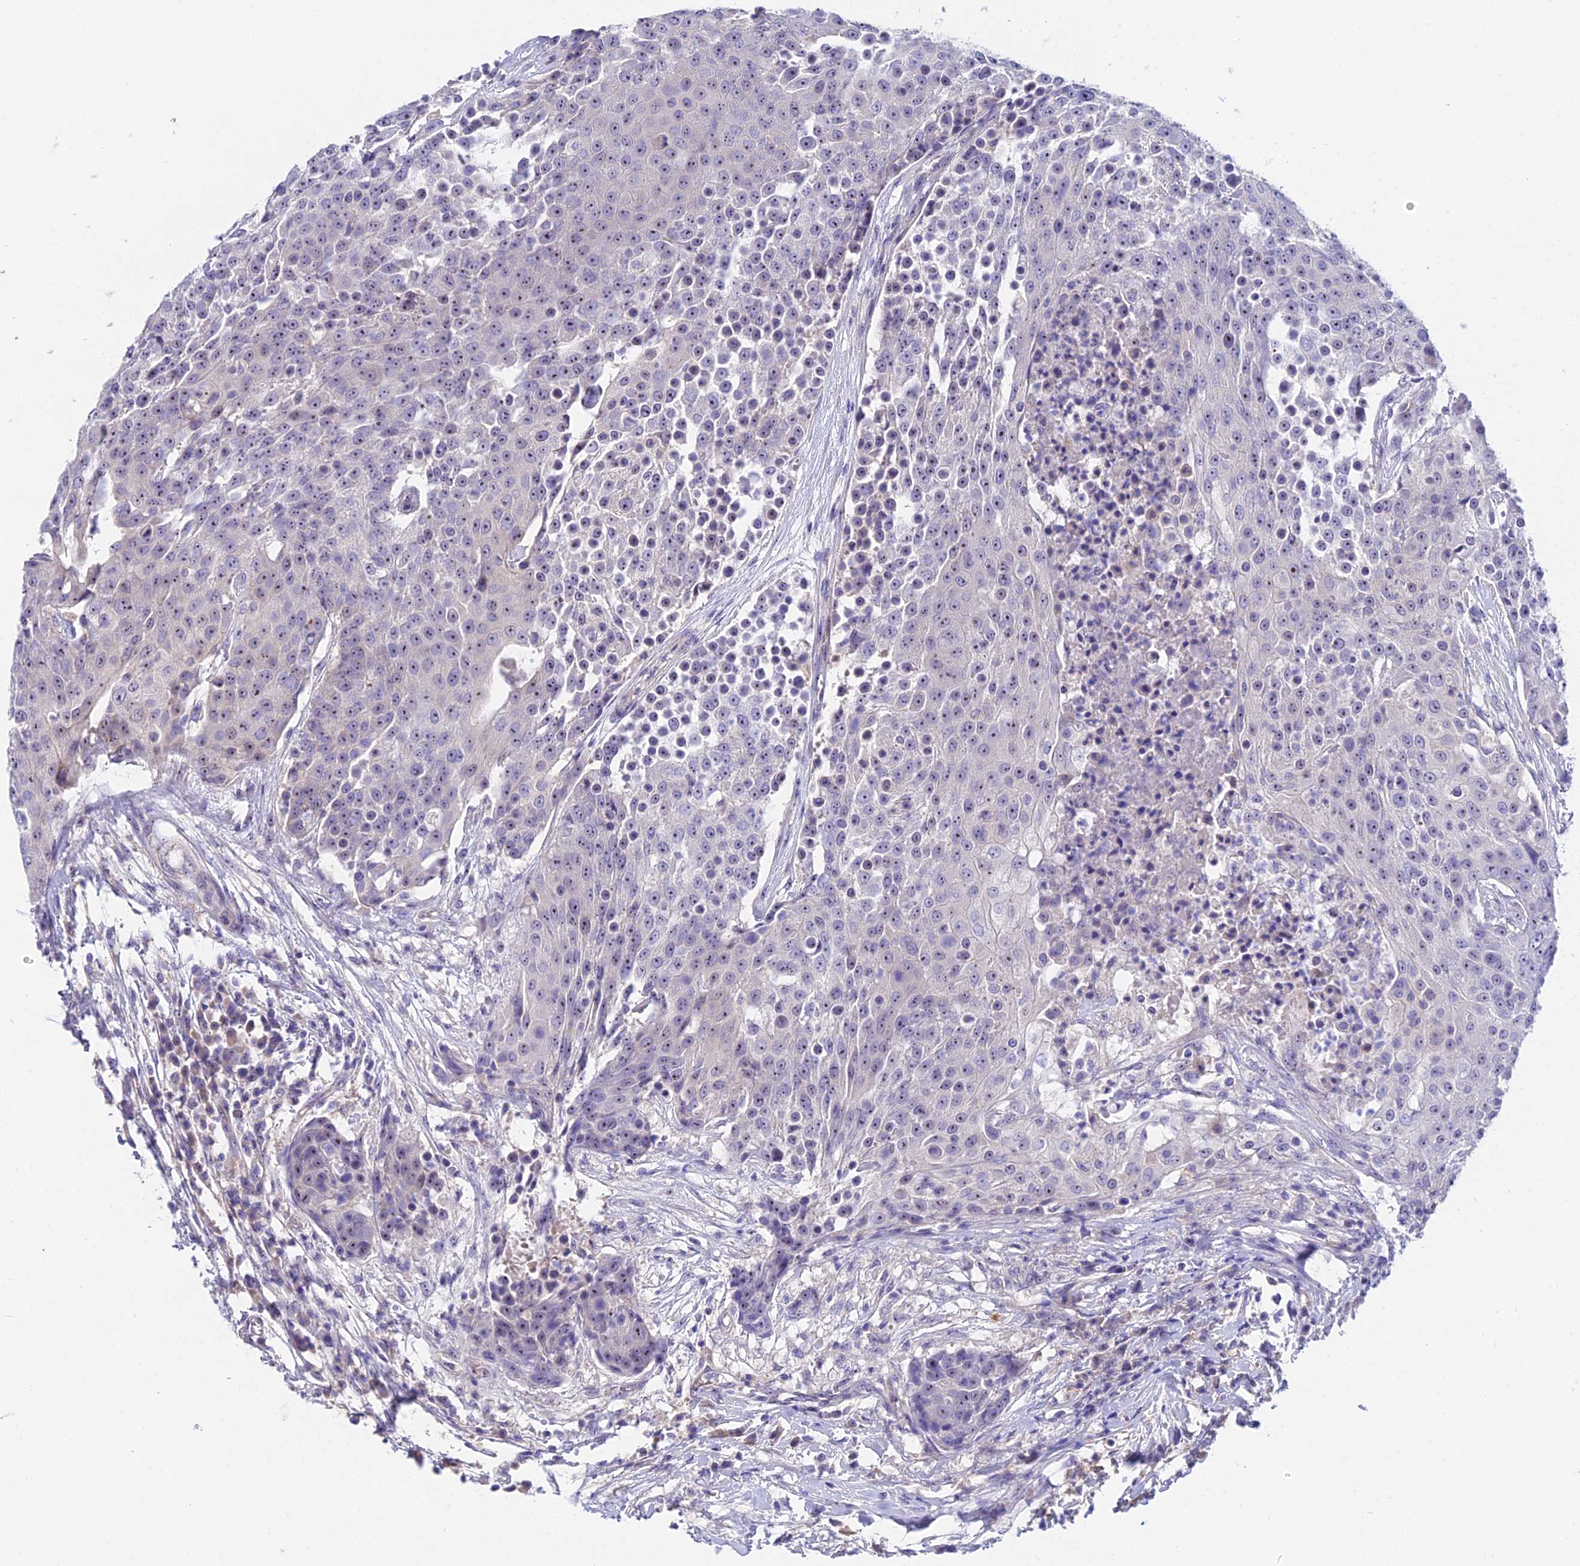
{"staining": {"intensity": "weak", "quantity": "<25%", "location": "nuclear"}, "tissue": "urothelial cancer", "cell_type": "Tumor cells", "image_type": "cancer", "snomed": [{"axis": "morphology", "description": "Urothelial carcinoma, High grade"}, {"axis": "topography", "description": "Urinary bladder"}], "caption": "High power microscopy micrograph of an IHC image of high-grade urothelial carcinoma, revealing no significant positivity in tumor cells.", "gene": "DUSP29", "patient": {"sex": "female", "age": 63}}